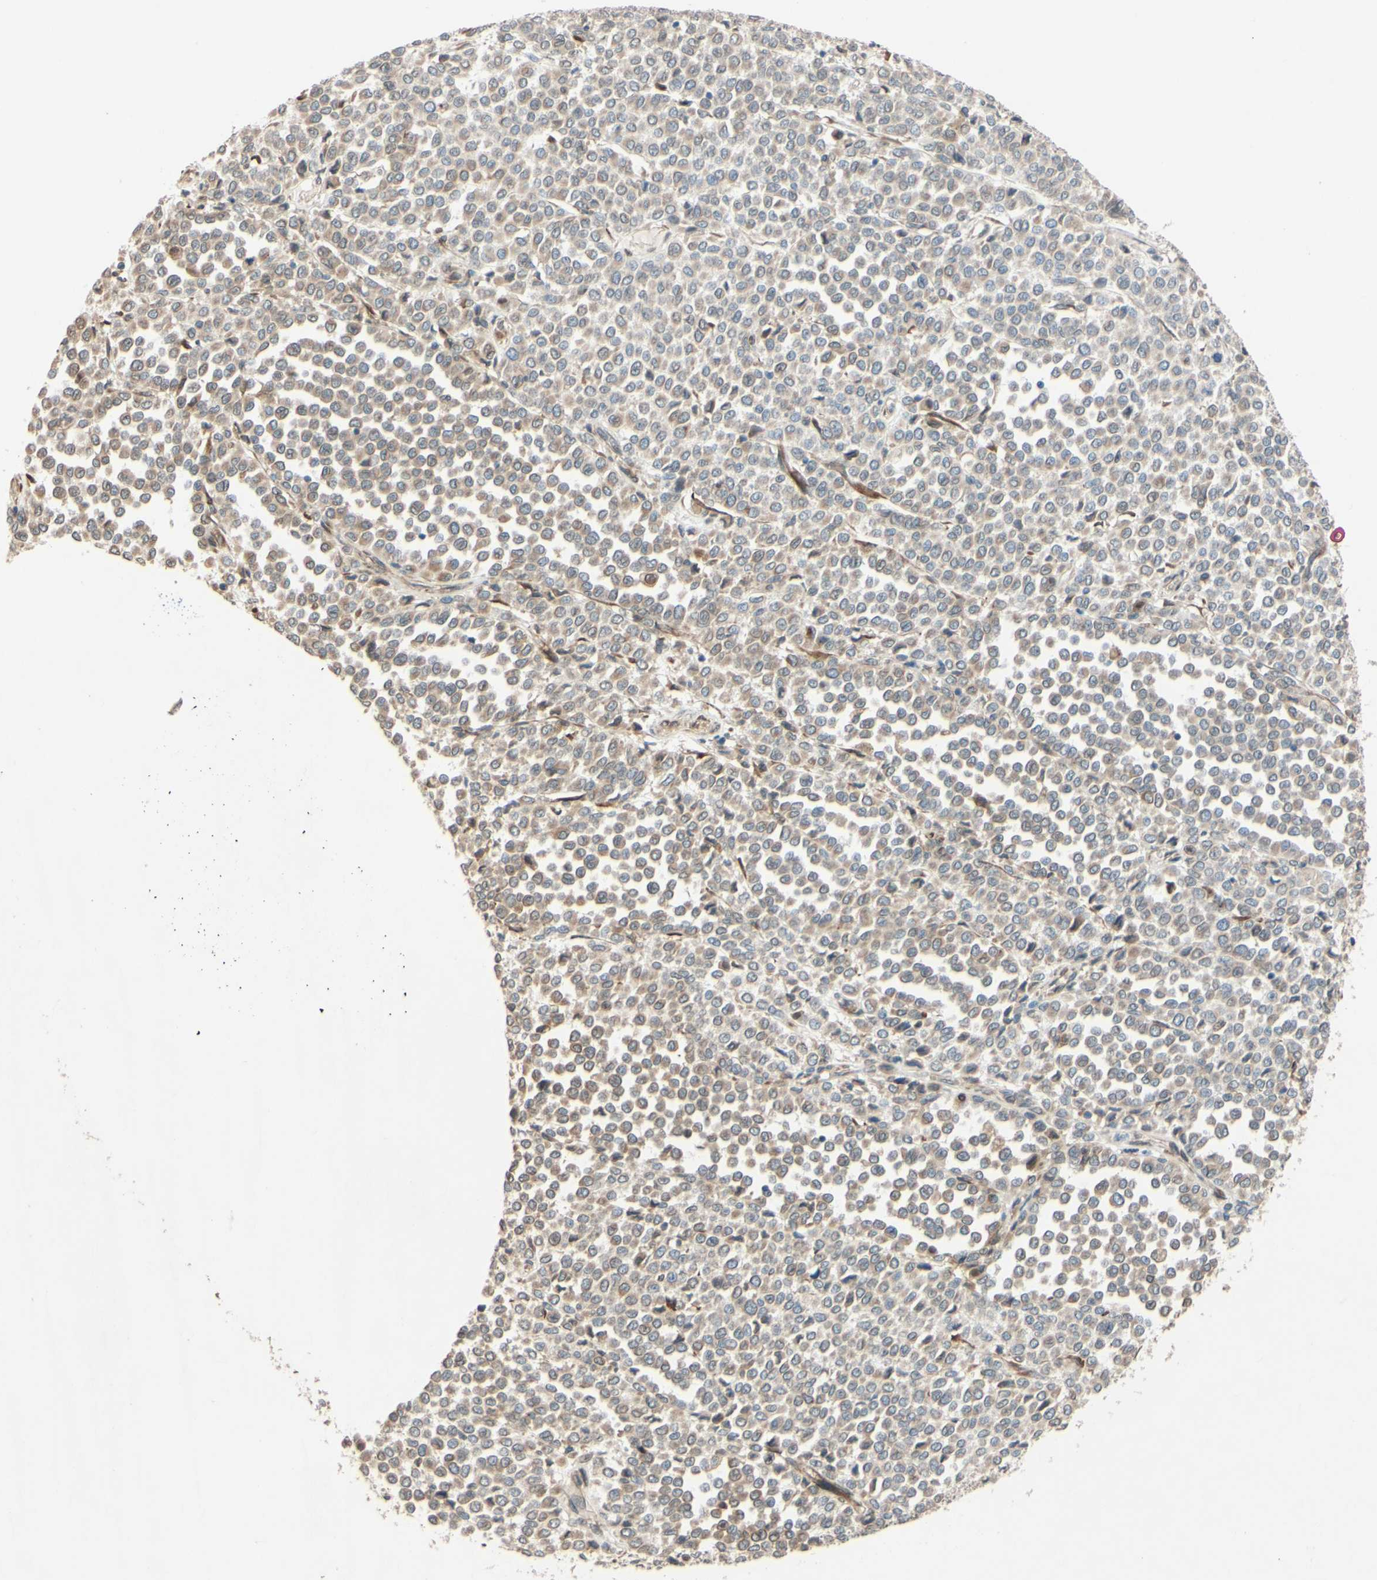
{"staining": {"intensity": "weak", "quantity": ">75%", "location": "cytoplasmic/membranous,nuclear"}, "tissue": "melanoma", "cell_type": "Tumor cells", "image_type": "cancer", "snomed": [{"axis": "morphology", "description": "Malignant melanoma, Metastatic site"}, {"axis": "topography", "description": "Pancreas"}], "caption": "The micrograph exhibits staining of malignant melanoma (metastatic site), revealing weak cytoplasmic/membranous and nuclear protein expression (brown color) within tumor cells. (DAB = brown stain, brightfield microscopy at high magnification).", "gene": "PTPRU", "patient": {"sex": "female", "age": 30}}